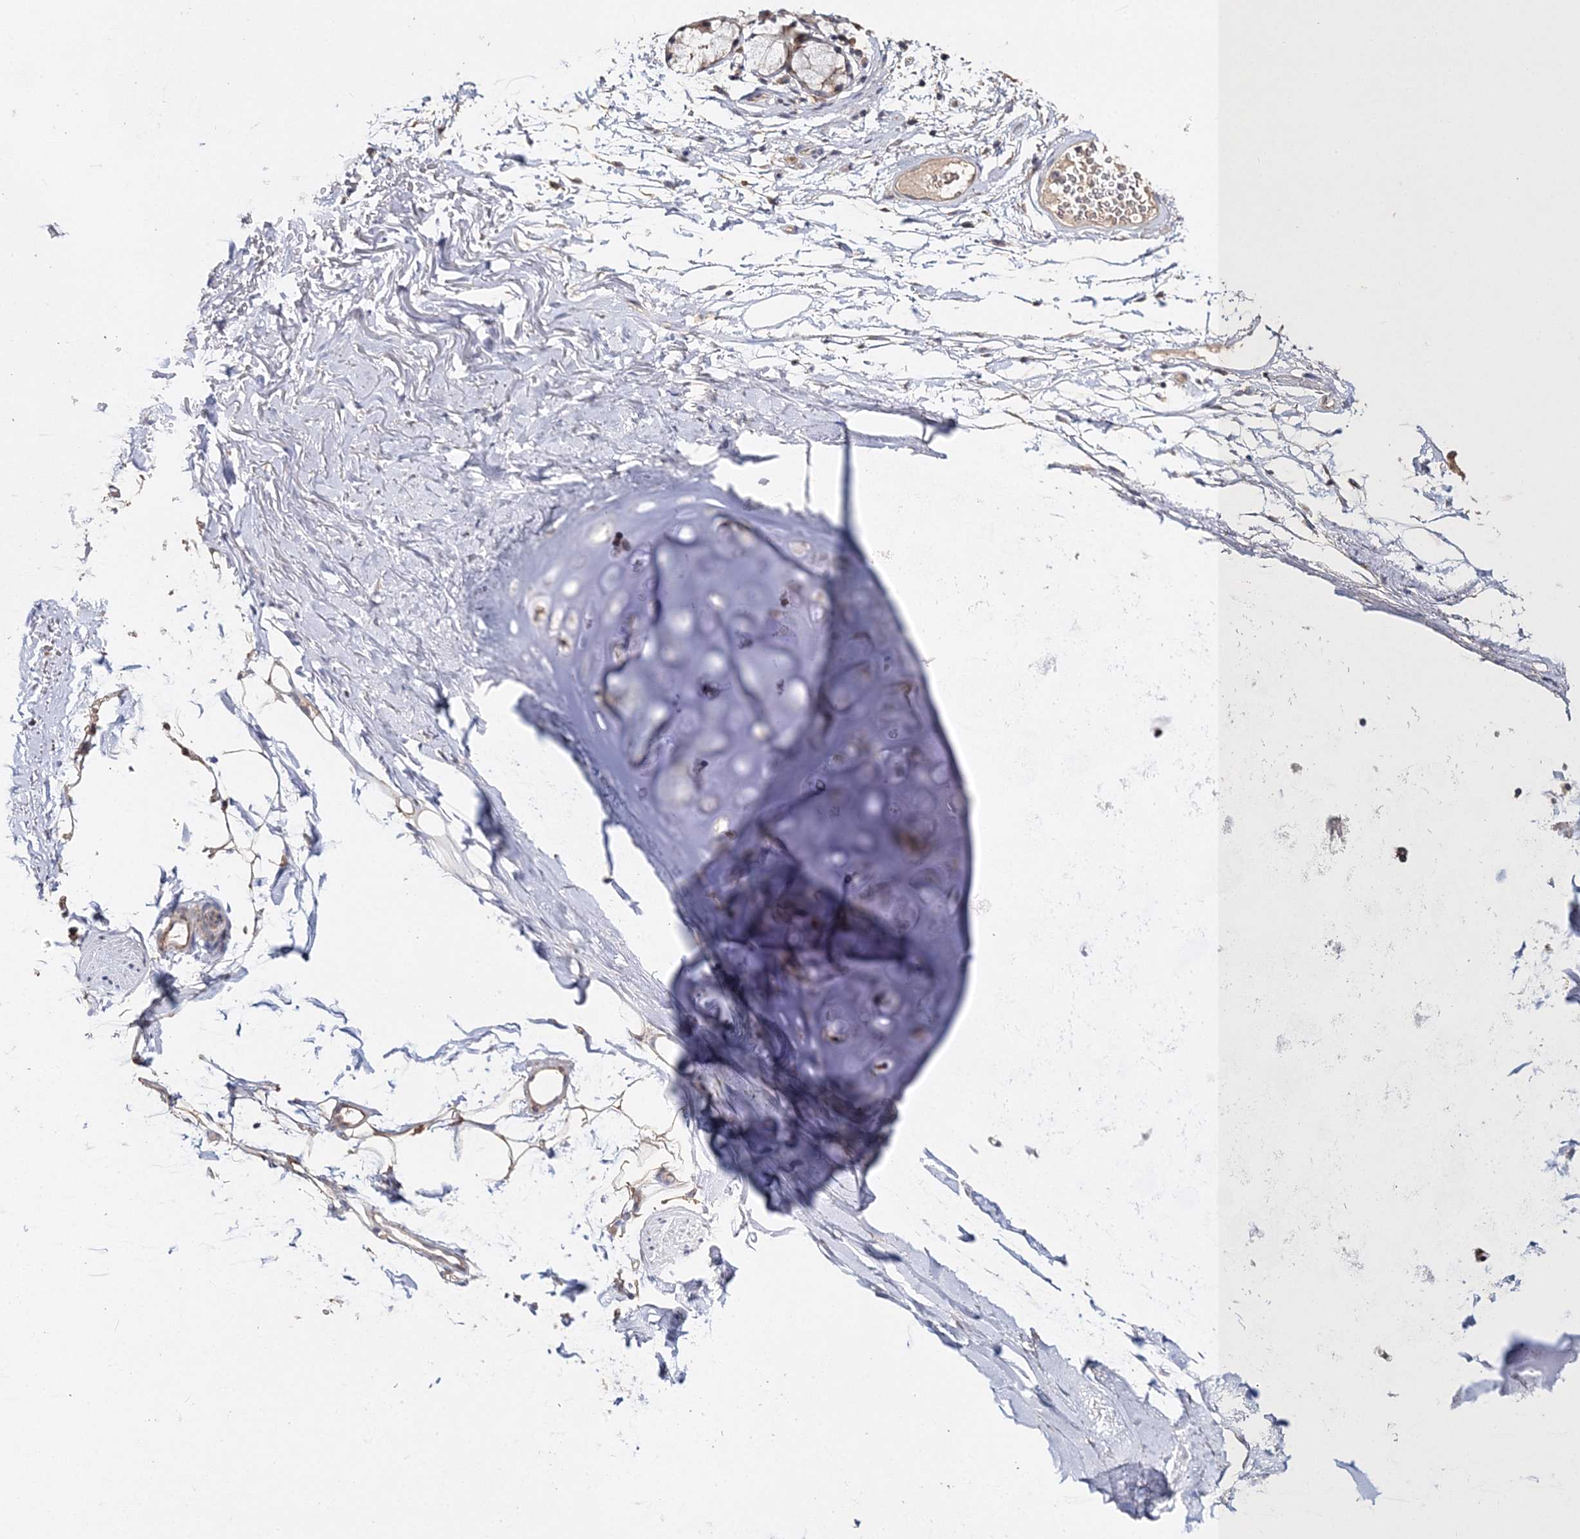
{"staining": {"intensity": "weak", "quantity": "<25%", "location": "cytoplasmic/membranous"}, "tissue": "adipose tissue", "cell_type": "Adipocytes", "image_type": "normal", "snomed": [{"axis": "morphology", "description": "Normal tissue, NOS"}, {"axis": "topography", "description": "Cartilage tissue"}, {"axis": "topography", "description": "Bronchus"}], "caption": "The histopathology image exhibits no staining of adipocytes in unremarkable adipose tissue. (DAB immunohistochemistry (IHC) with hematoxylin counter stain).", "gene": "GJB5", "patient": {"sex": "female", "age": 73}}